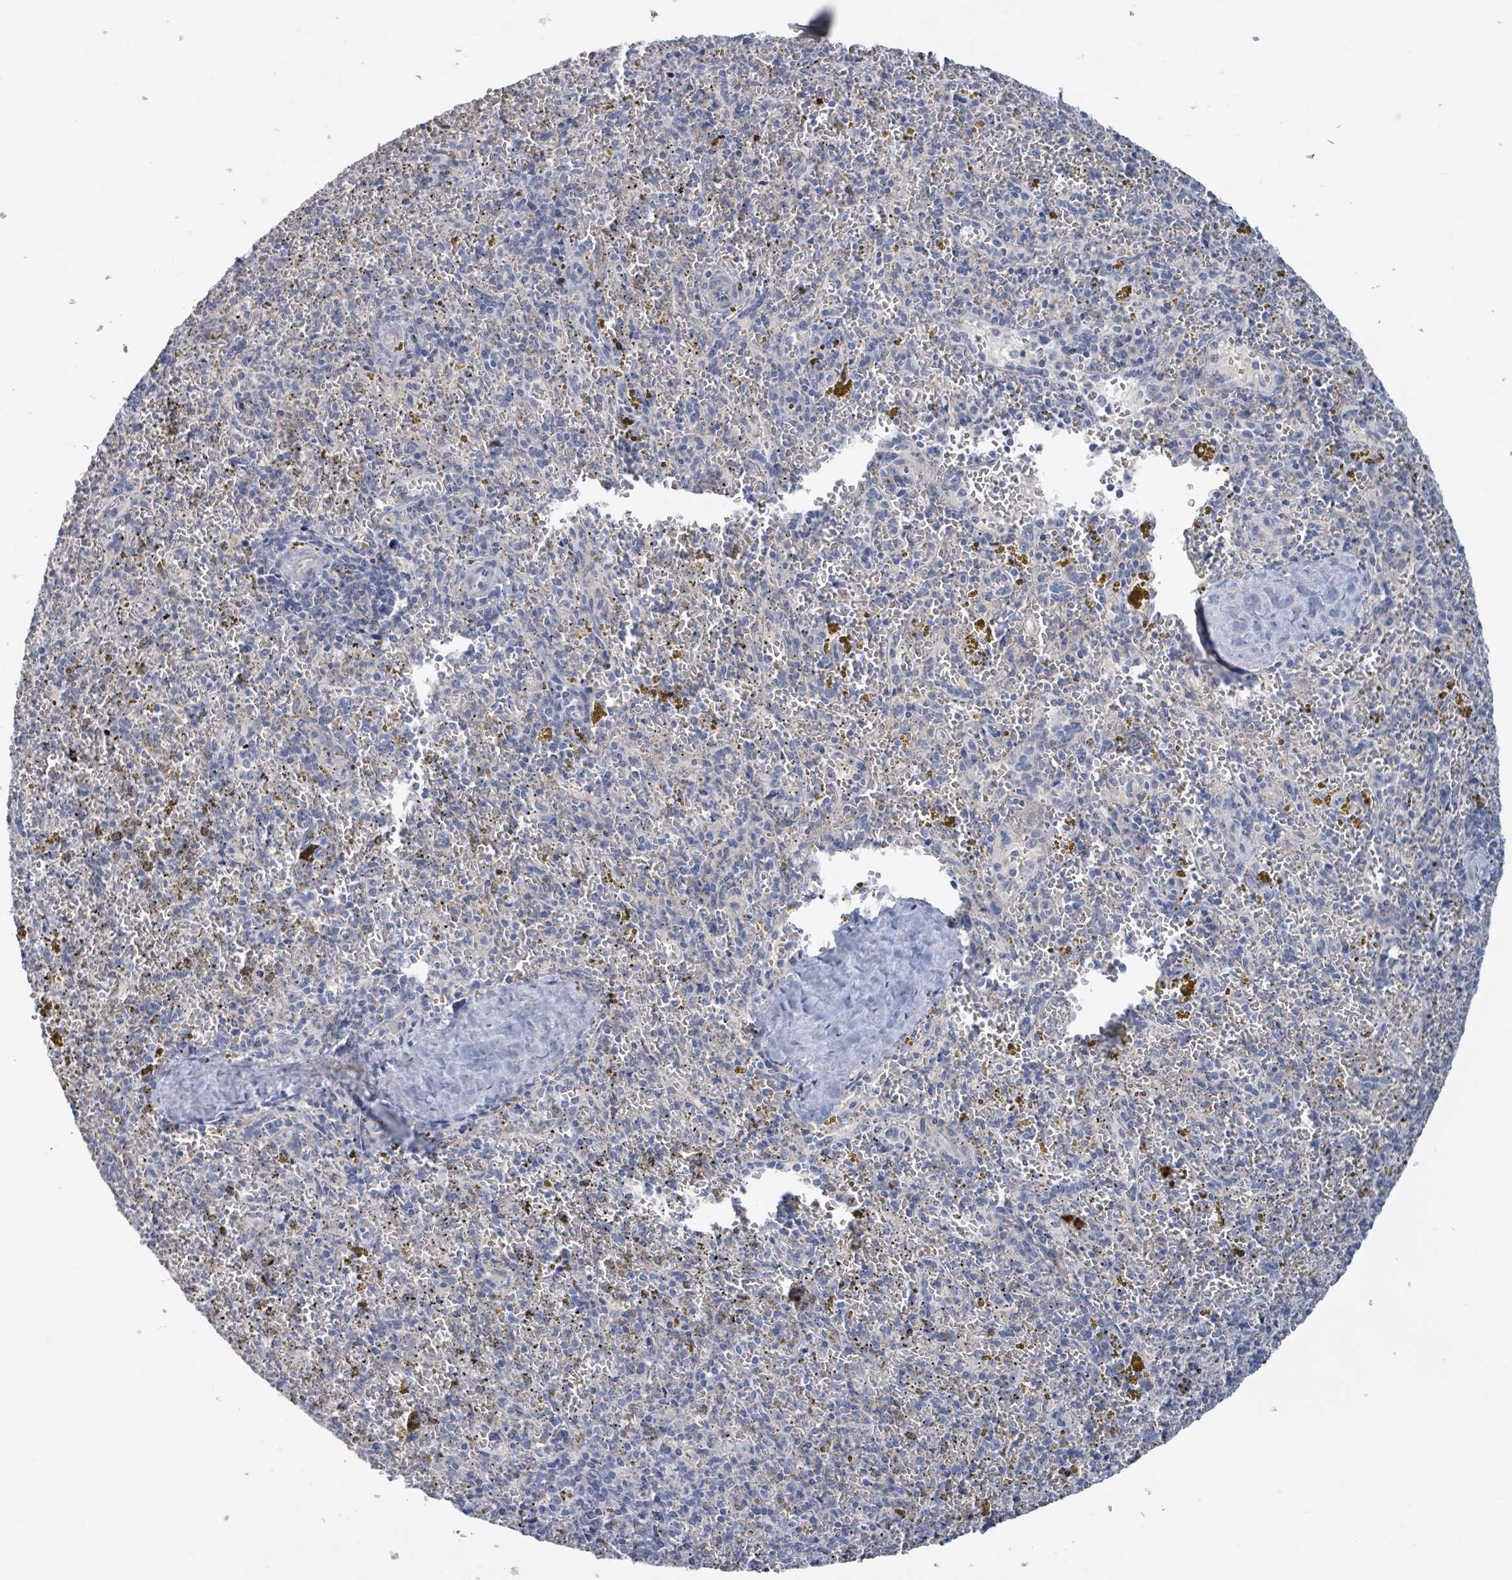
{"staining": {"intensity": "negative", "quantity": "none", "location": "none"}, "tissue": "spleen", "cell_type": "Cells in red pulp", "image_type": "normal", "snomed": [{"axis": "morphology", "description": "Normal tissue, NOS"}, {"axis": "topography", "description": "Spleen"}], "caption": "Human spleen stained for a protein using IHC exhibits no expression in cells in red pulp.", "gene": "PKLR", "patient": {"sex": "male", "age": 57}}